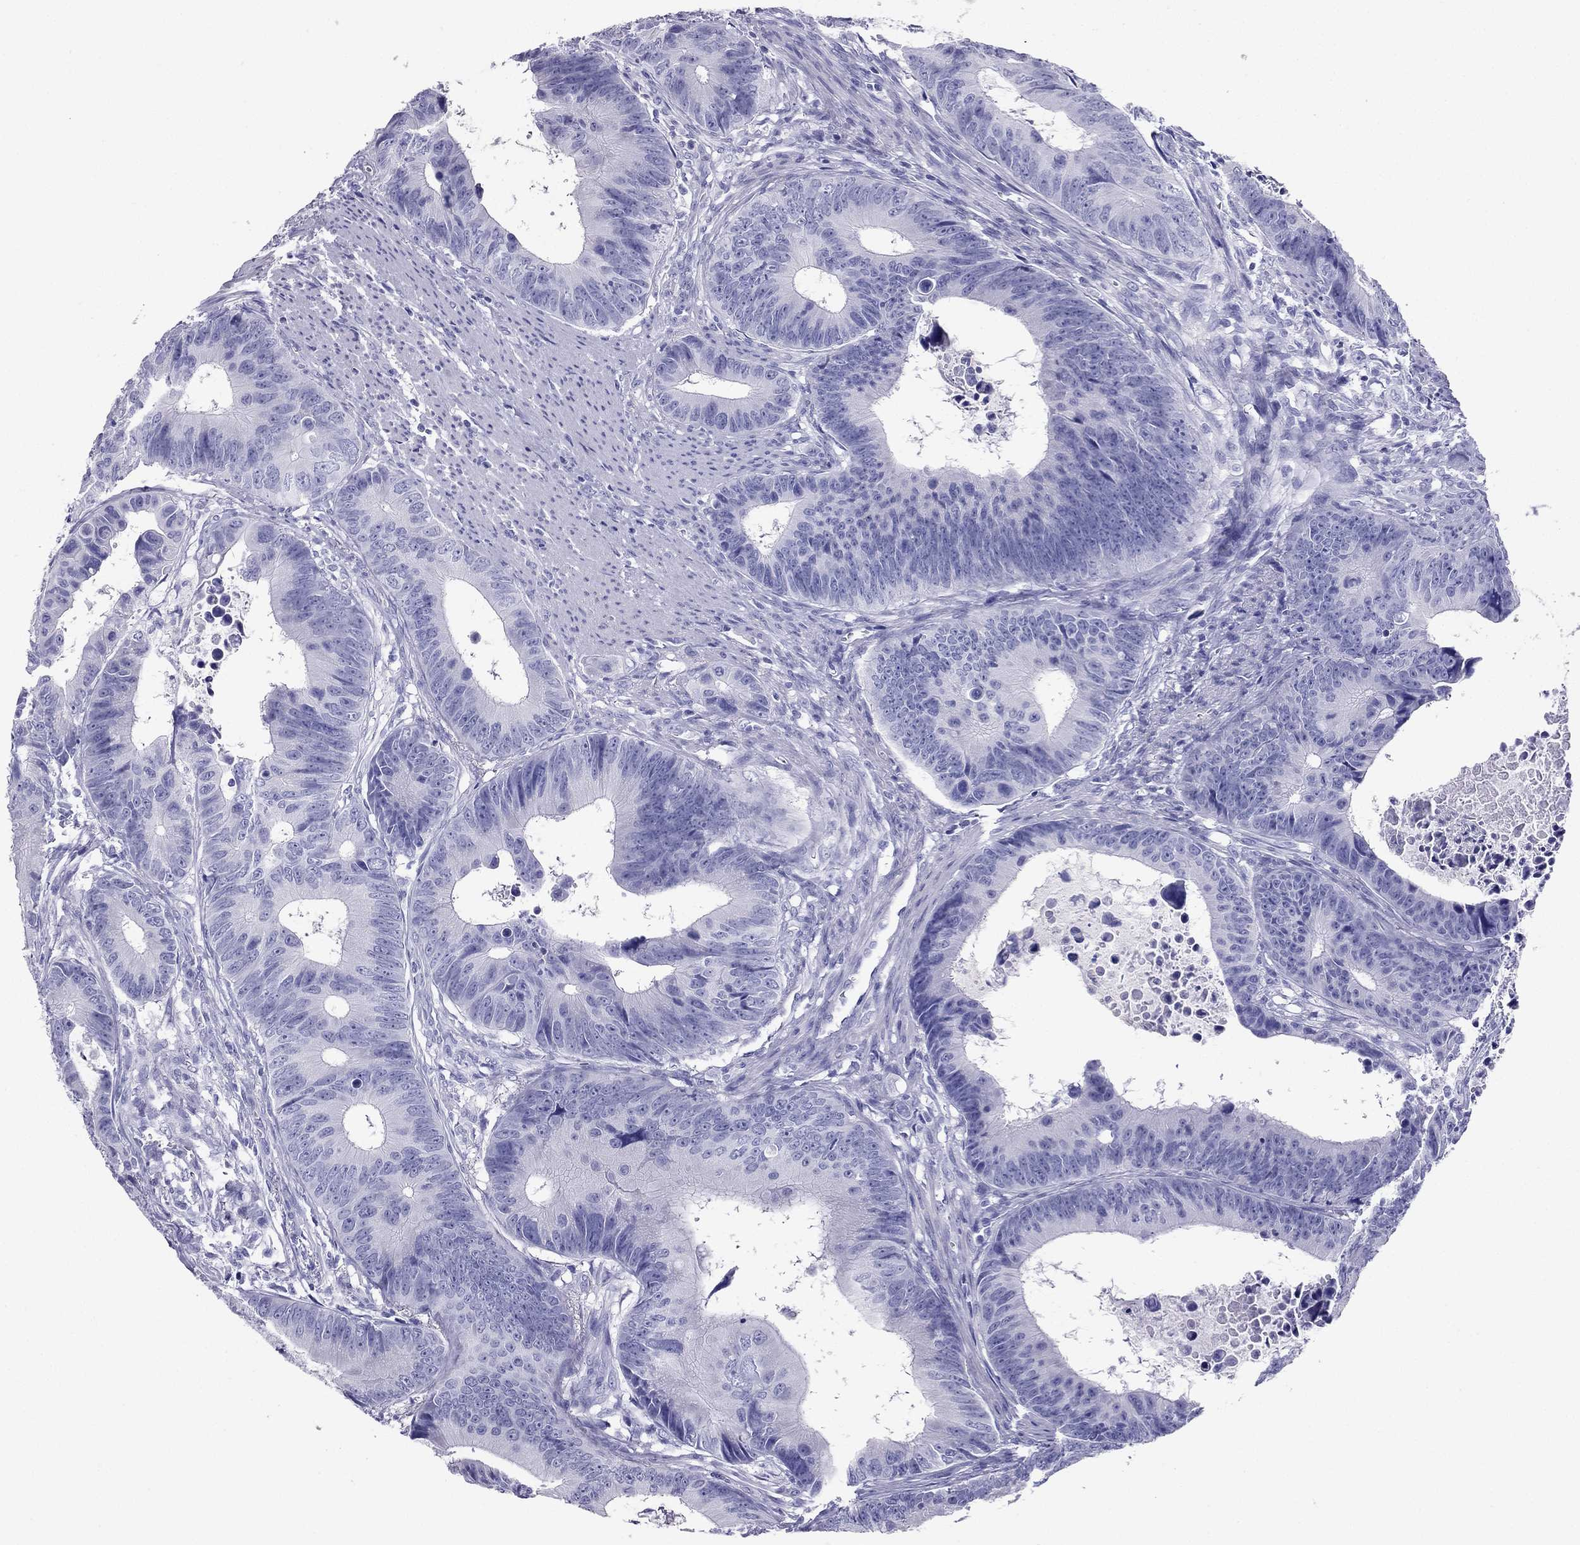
{"staining": {"intensity": "negative", "quantity": "none", "location": "none"}, "tissue": "colorectal cancer", "cell_type": "Tumor cells", "image_type": "cancer", "snomed": [{"axis": "morphology", "description": "Adenocarcinoma, NOS"}, {"axis": "topography", "description": "Colon"}], "caption": "DAB immunohistochemical staining of adenocarcinoma (colorectal) reveals no significant expression in tumor cells.", "gene": "PDE6A", "patient": {"sex": "female", "age": 87}}